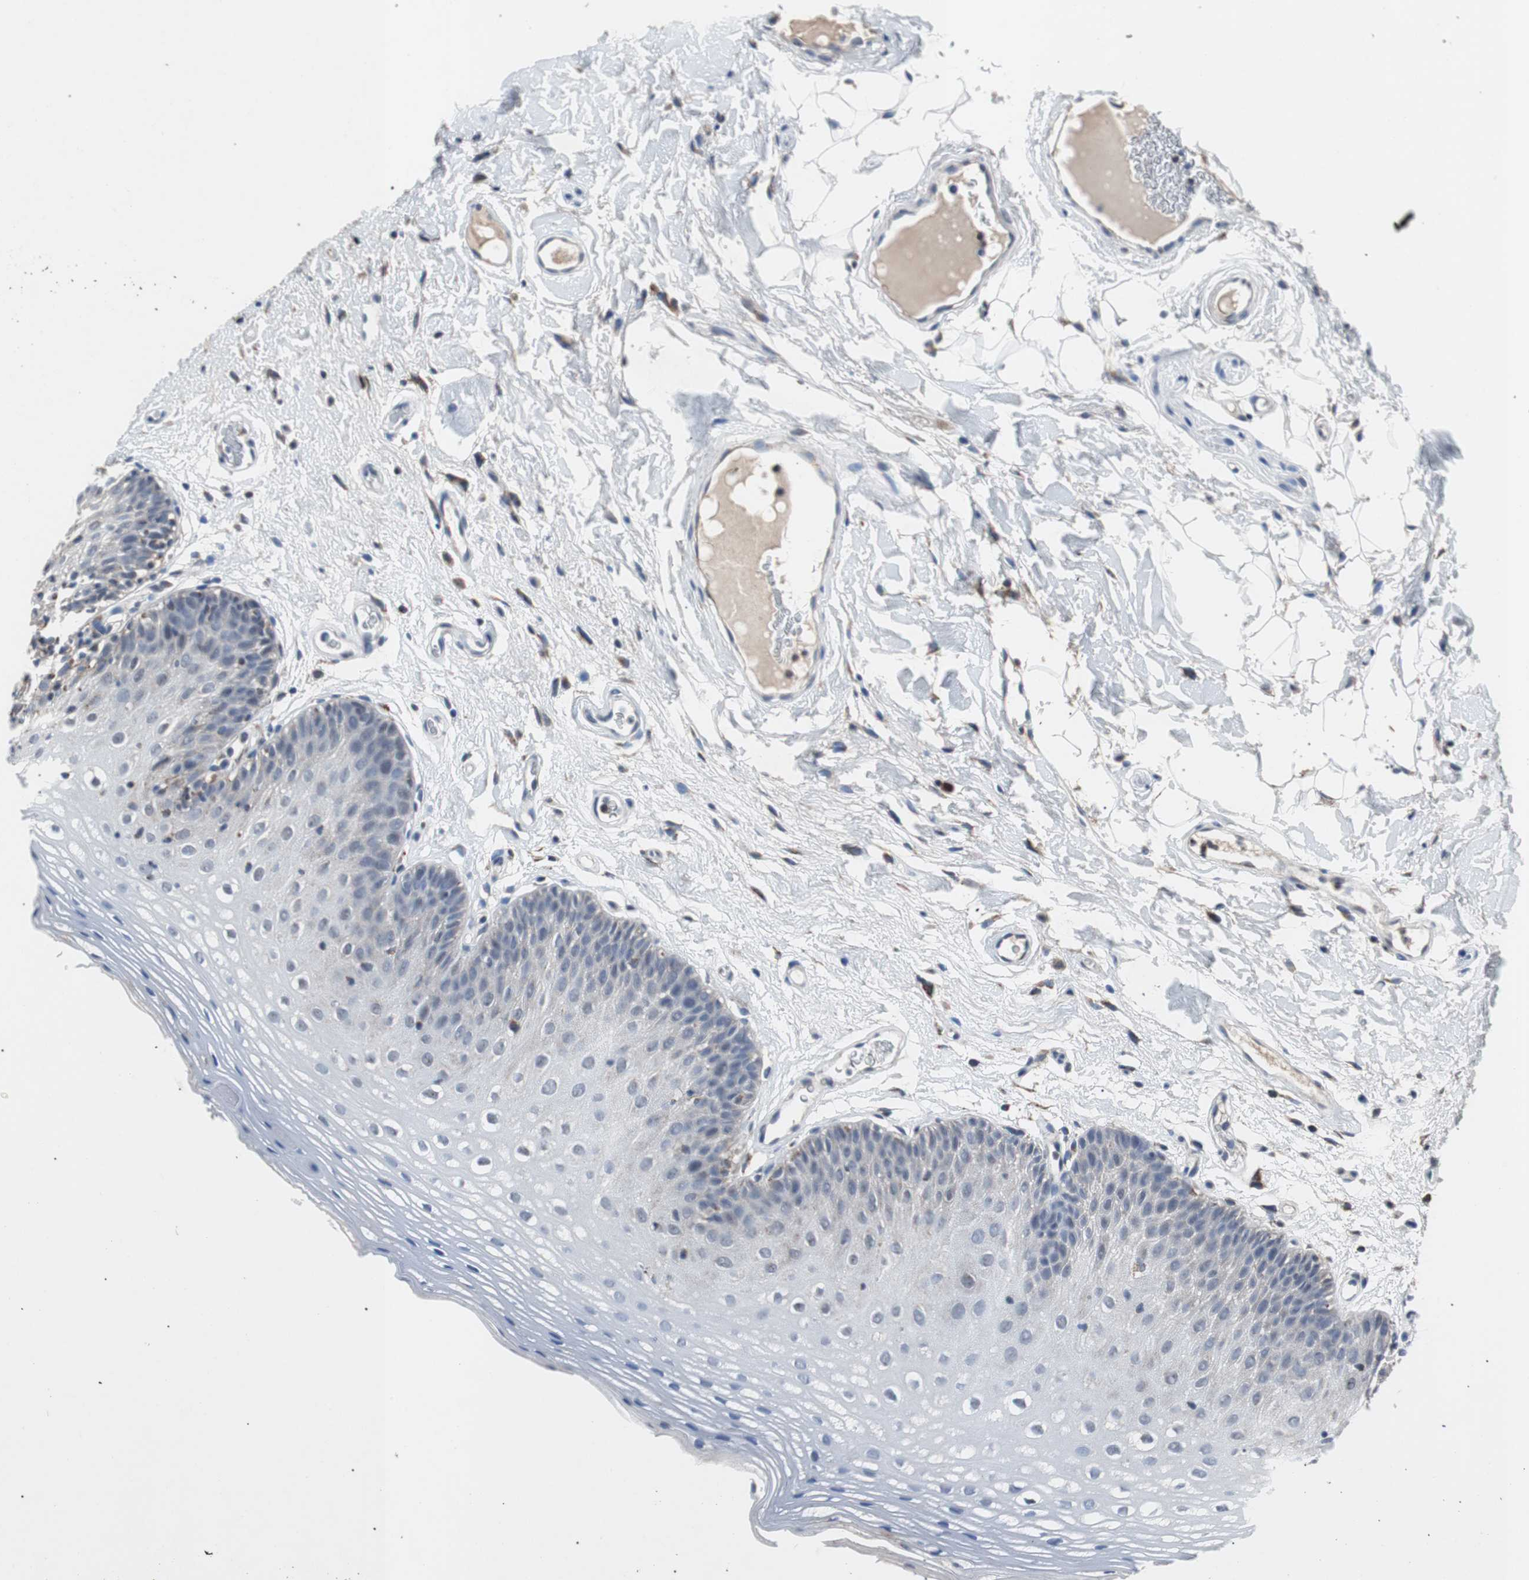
{"staining": {"intensity": "weak", "quantity": "<25%", "location": "cytoplasmic/membranous"}, "tissue": "oral mucosa", "cell_type": "Squamous epithelial cells", "image_type": "normal", "snomed": [{"axis": "morphology", "description": "Normal tissue, NOS"}, {"axis": "morphology", "description": "Squamous cell carcinoma, NOS"}, {"axis": "topography", "description": "Skeletal muscle"}, {"axis": "topography", "description": "Oral tissue"}], "caption": "IHC of normal human oral mucosa reveals no positivity in squamous epithelial cells. (DAB (3,3'-diaminobenzidine) immunohistochemistry (IHC), high magnification).", "gene": "PITRM1", "patient": {"sex": "male", "age": 71}}